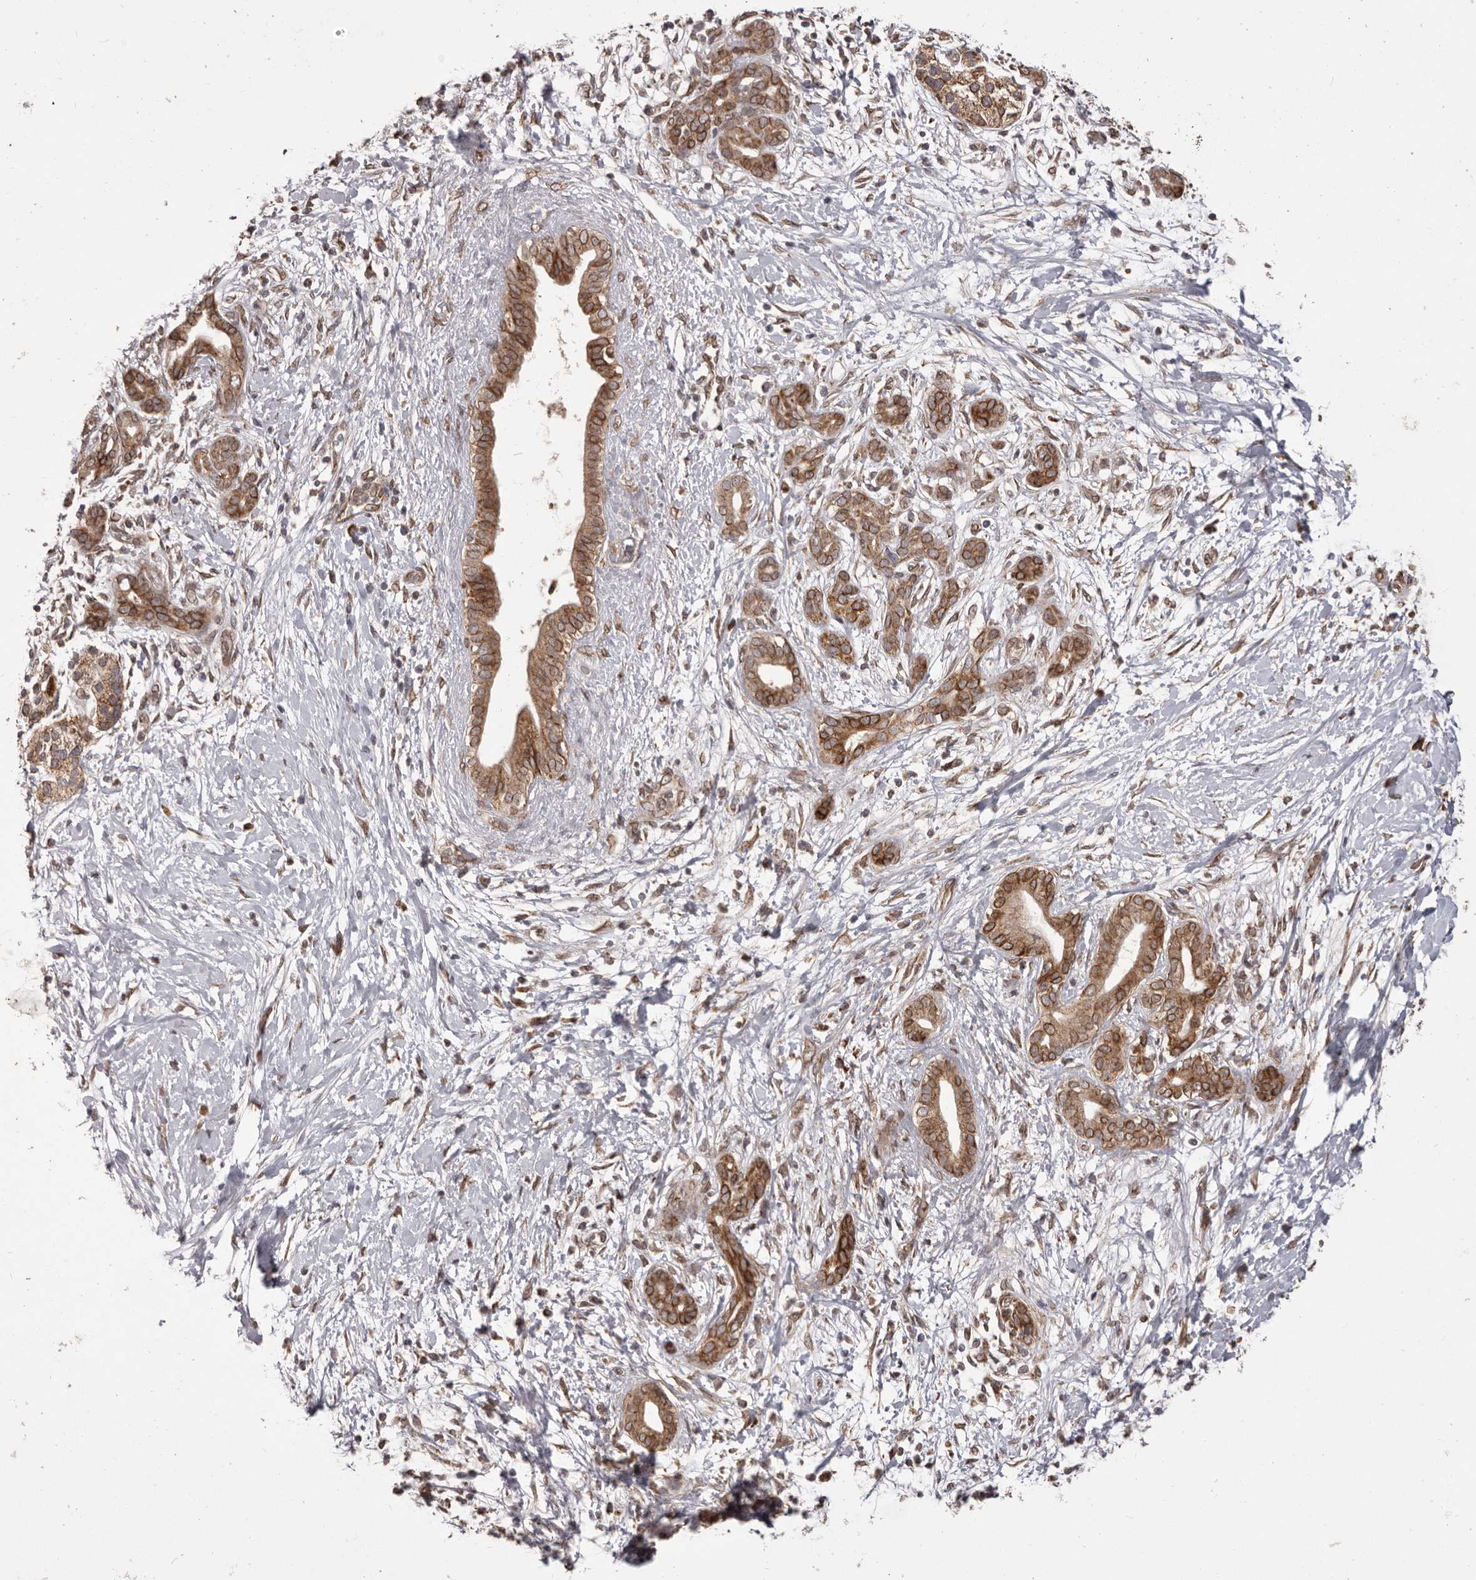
{"staining": {"intensity": "moderate", "quantity": ">75%", "location": "cytoplasmic/membranous"}, "tissue": "pancreatic cancer", "cell_type": "Tumor cells", "image_type": "cancer", "snomed": [{"axis": "morphology", "description": "Adenocarcinoma, NOS"}, {"axis": "topography", "description": "Pancreas"}], "caption": "Immunohistochemical staining of human pancreatic cancer shows moderate cytoplasmic/membranous protein positivity in approximately >75% of tumor cells.", "gene": "CHRM2", "patient": {"sex": "male", "age": 58}}